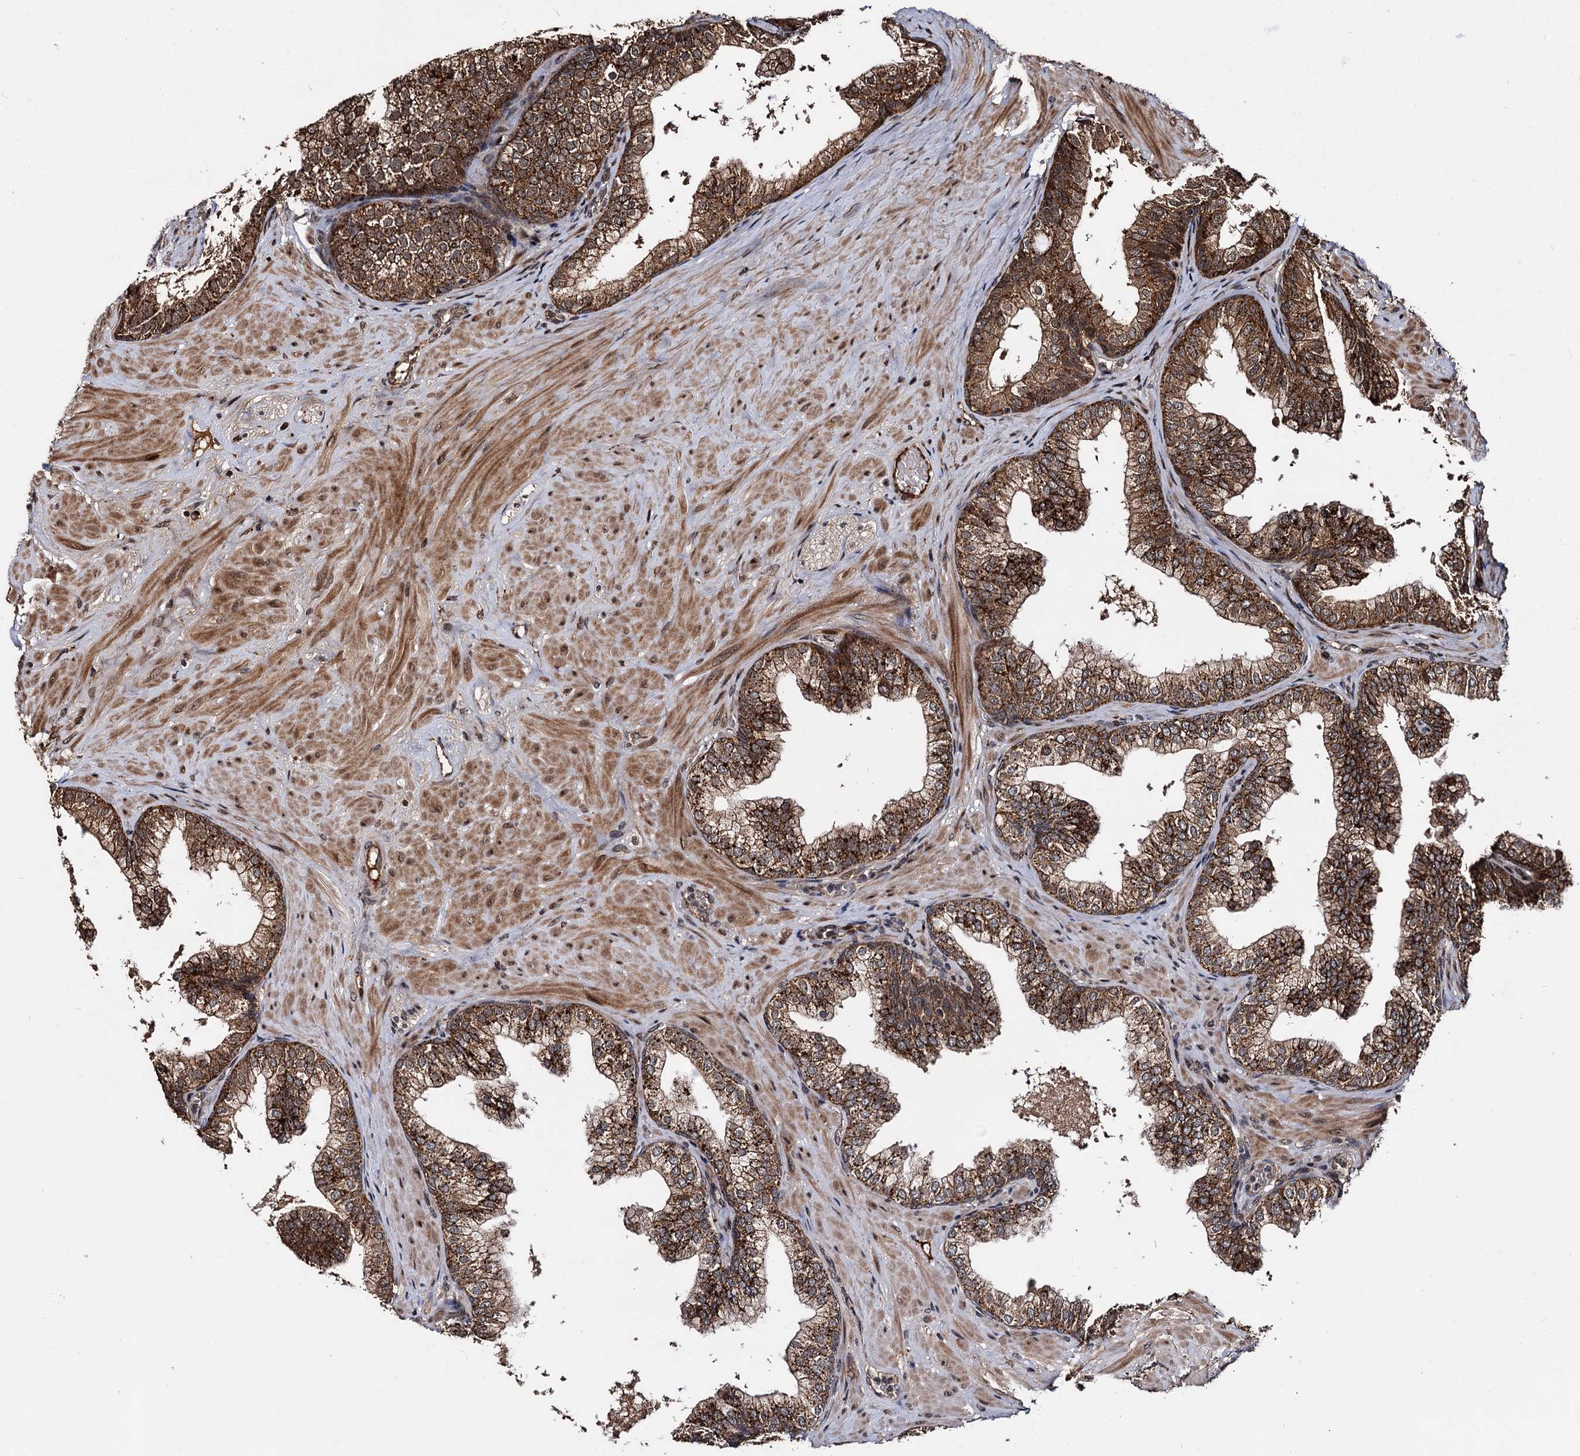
{"staining": {"intensity": "strong", "quantity": ">75%", "location": "cytoplasmic/membranous"}, "tissue": "prostate", "cell_type": "Glandular cells", "image_type": "normal", "snomed": [{"axis": "morphology", "description": "Normal tissue, NOS"}, {"axis": "topography", "description": "Prostate"}], "caption": "Unremarkable prostate was stained to show a protein in brown. There is high levels of strong cytoplasmic/membranous staining in about >75% of glandular cells. (brown staining indicates protein expression, while blue staining denotes nuclei).", "gene": "CEP192", "patient": {"sex": "male", "age": 60}}